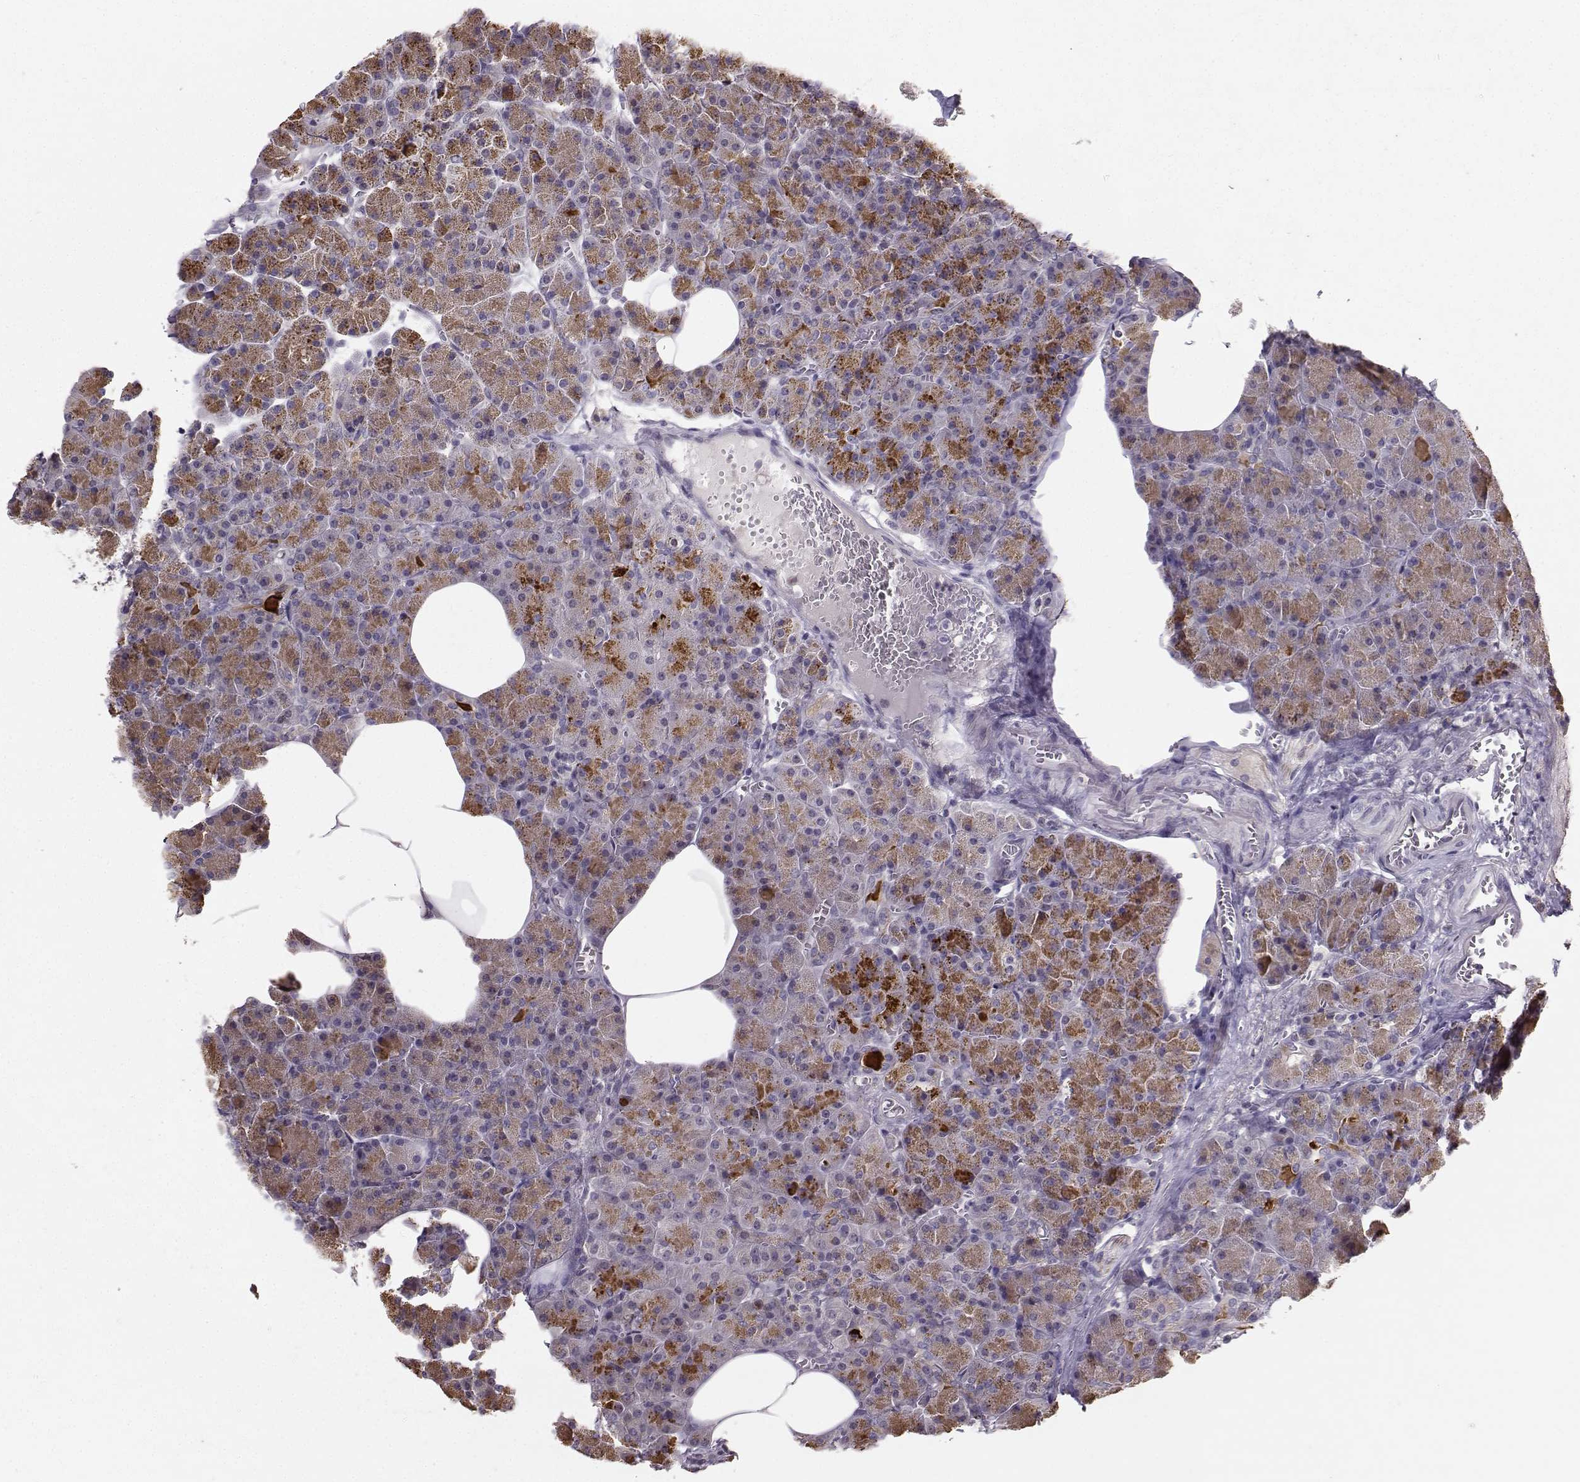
{"staining": {"intensity": "moderate", "quantity": "25%-75%", "location": "cytoplasmic/membranous"}, "tissue": "pancreas", "cell_type": "Exocrine glandular cells", "image_type": "normal", "snomed": [{"axis": "morphology", "description": "Normal tissue, NOS"}, {"axis": "topography", "description": "Pancreas"}], "caption": "Immunohistochemical staining of normal human pancreas reveals medium levels of moderate cytoplasmic/membranous staining in approximately 25%-75% of exocrine glandular cells.", "gene": "PKP2", "patient": {"sex": "female", "age": 45}}